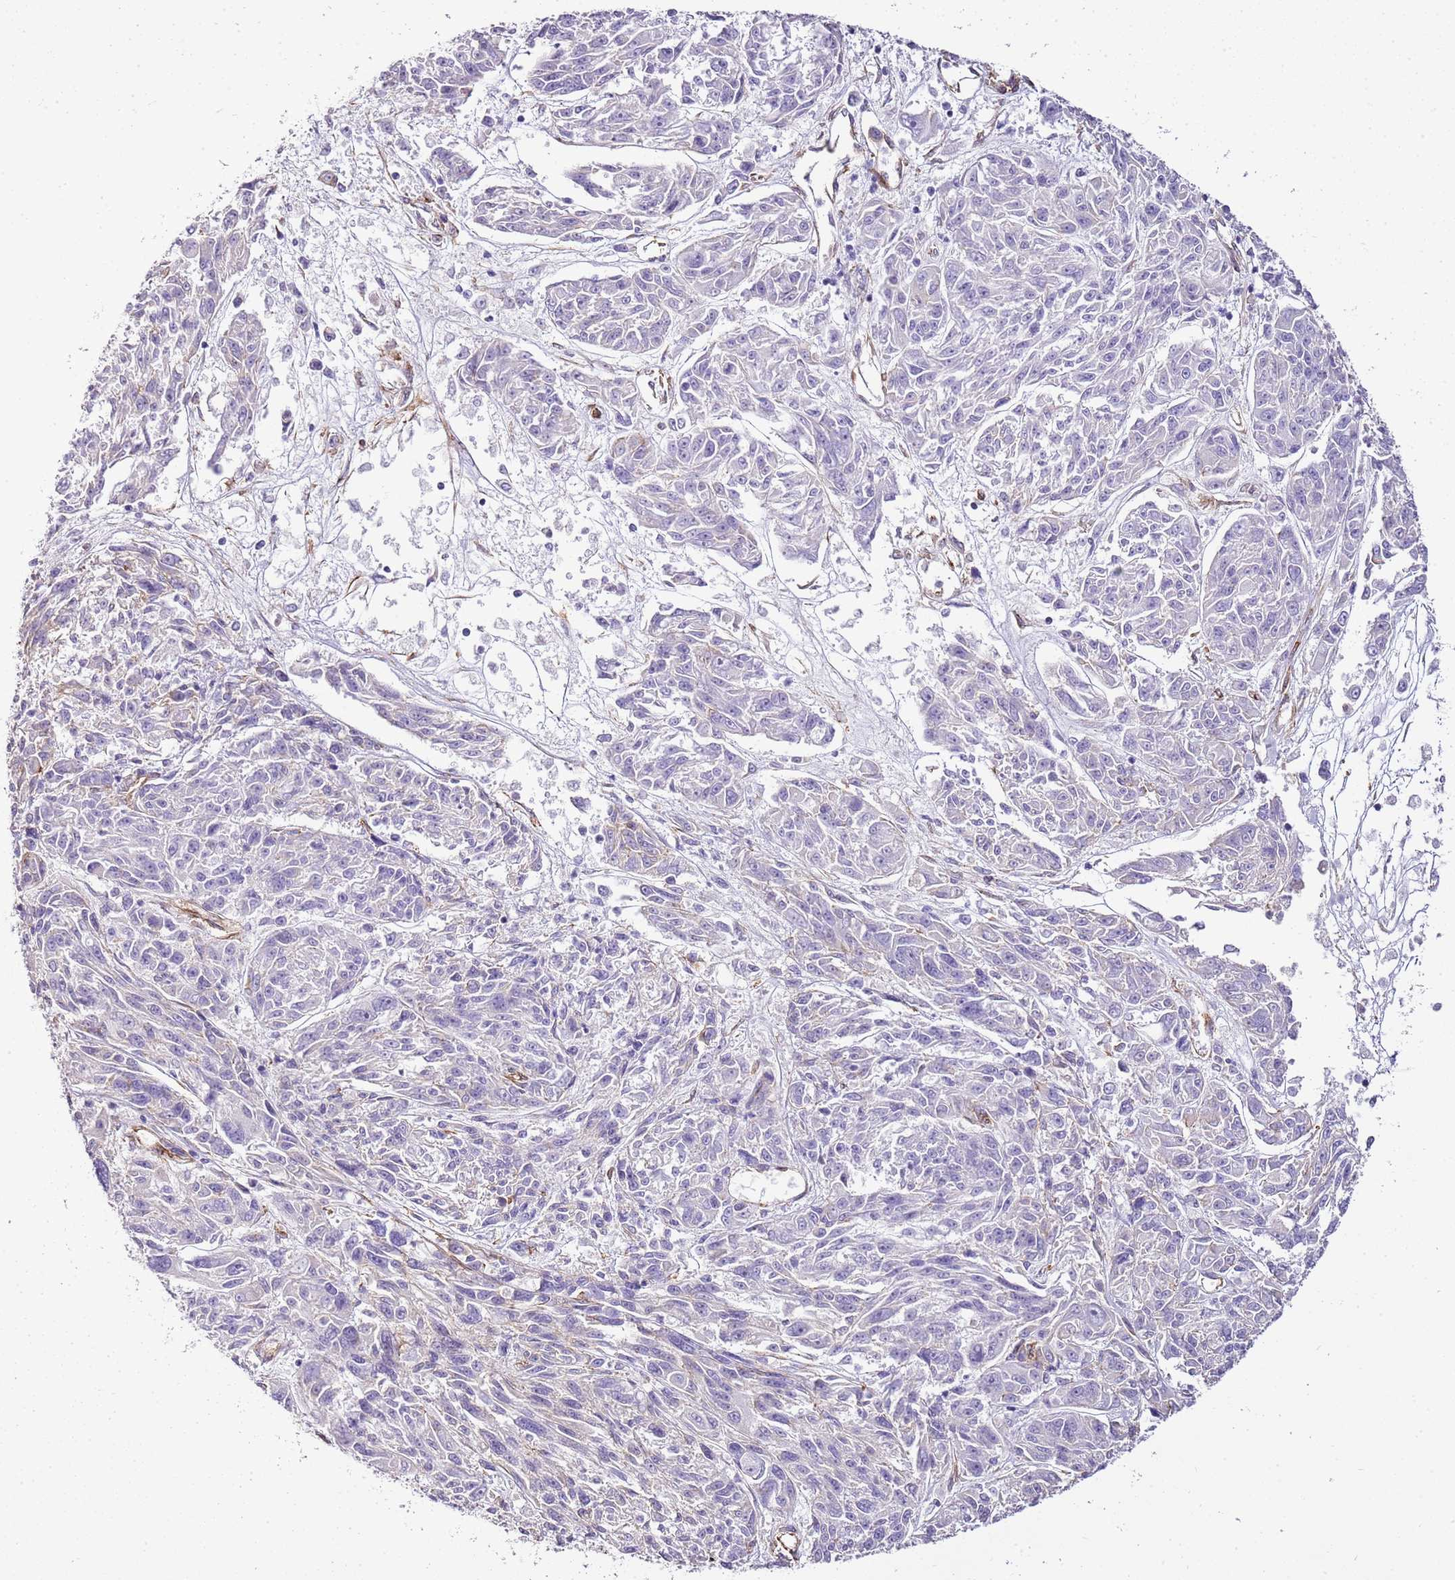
{"staining": {"intensity": "negative", "quantity": "none", "location": "none"}, "tissue": "melanoma", "cell_type": "Tumor cells", "image_type": "cancer", "snomed": [{"axis": "morphology", "description": "Malignant melanoma, NOS"}, {"axis": "topography", "description": "Skin"}], "caption": "Protein analysis of melanoma exhibits no significant staining in tumor cells.", "gene": "CTDSPL", "patient": {"sex": "male", "age": 53}}